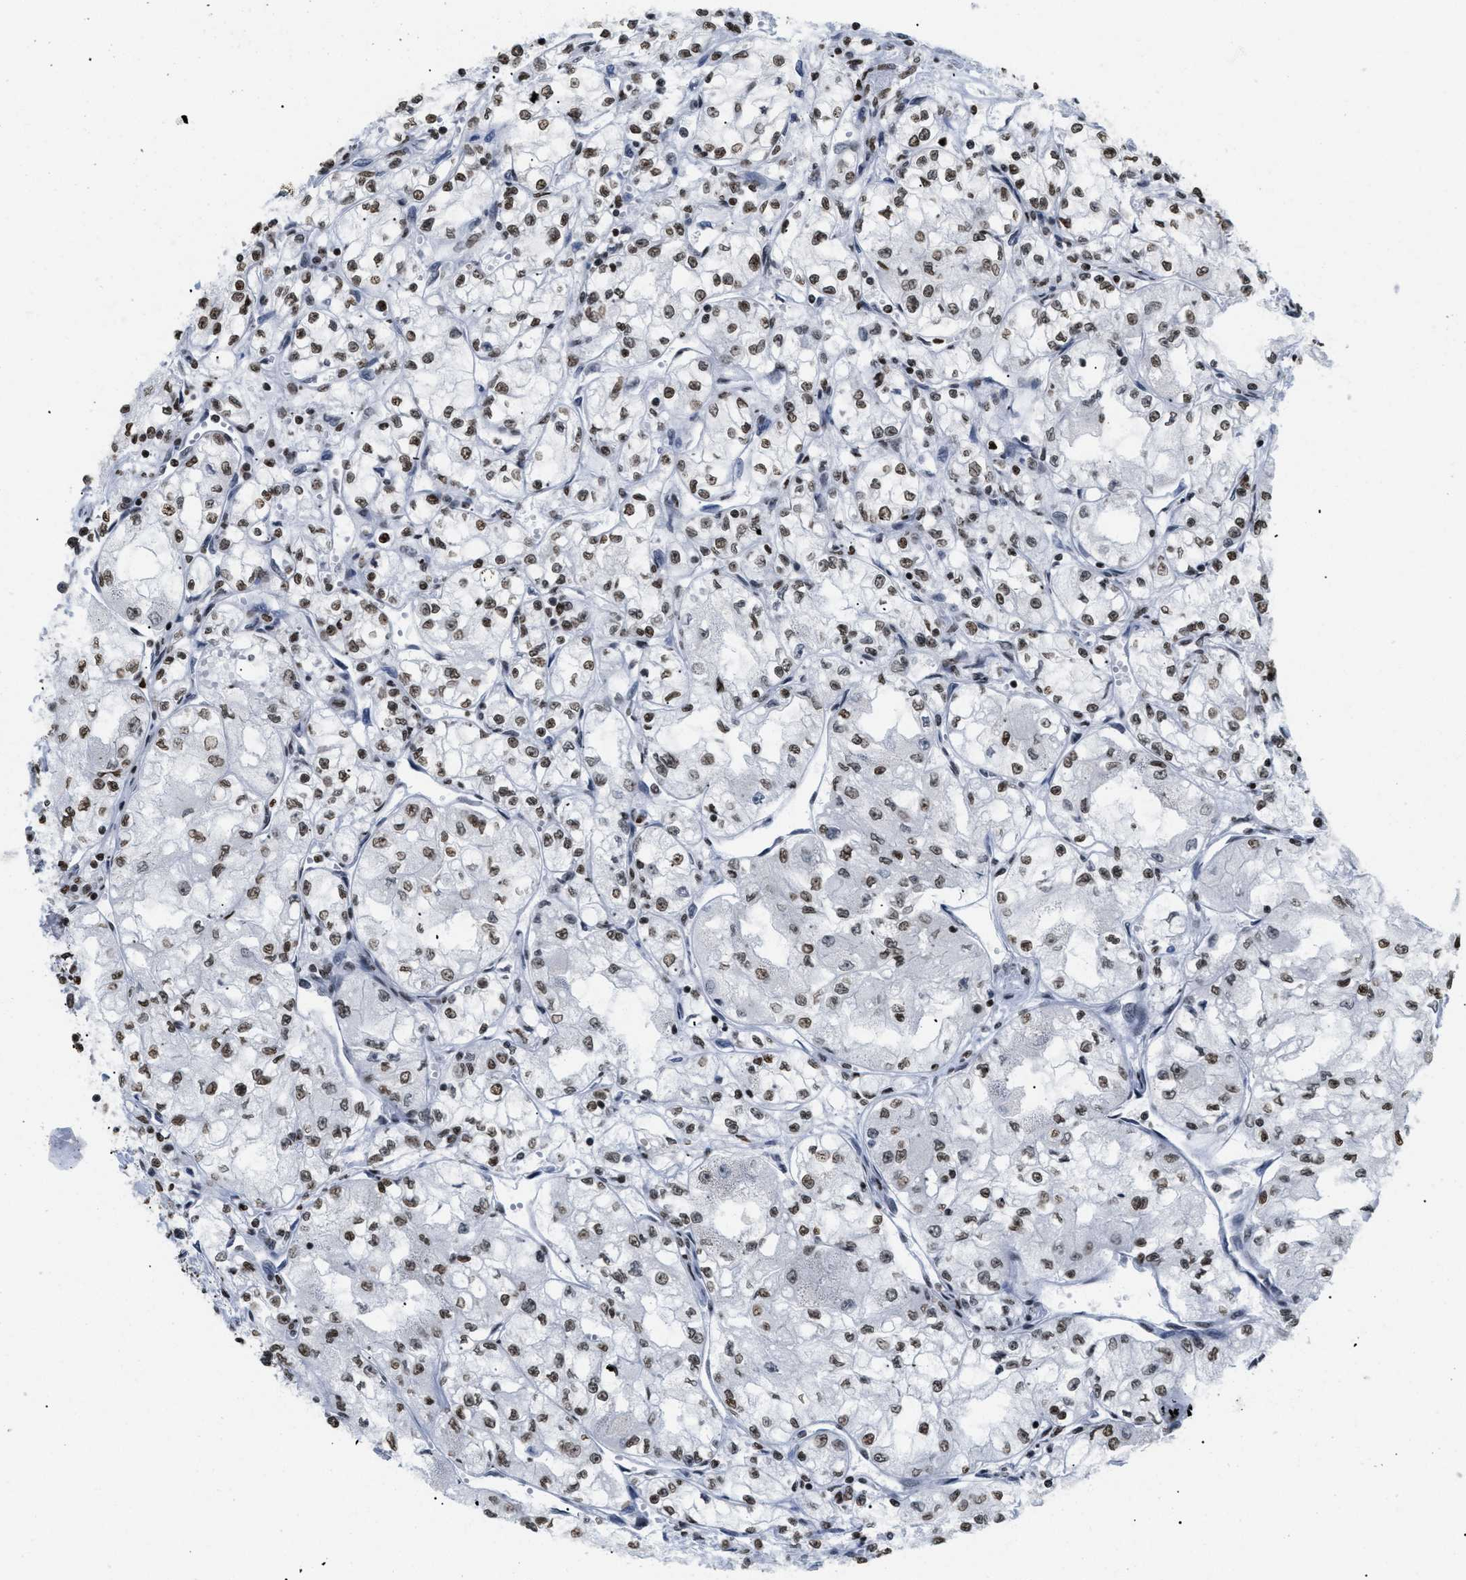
{"staining": {"intensity": "moderate", "quantity": ">75%", "location": "nuclear"}, "tissue": "renal cancer", "cell_type": "Tumor cells", "image_type": "cancer", "snomed": [{"axis": "morphology", "description": "Normal tissue, NOS"}, {"axis": "morphology", "description": "Adenocarcinoma, NOS"}, {"axis": "topography", "description": "Kidney"}], "caption": "Approximately >75% of tumor cells in renal adenocarcinoma demonstrate moderate nuclear protein positivity as visualized by brown immunohistochemical staining.", "gene": "HMGN2", "patient": {"sex": "male", "age": 59}}